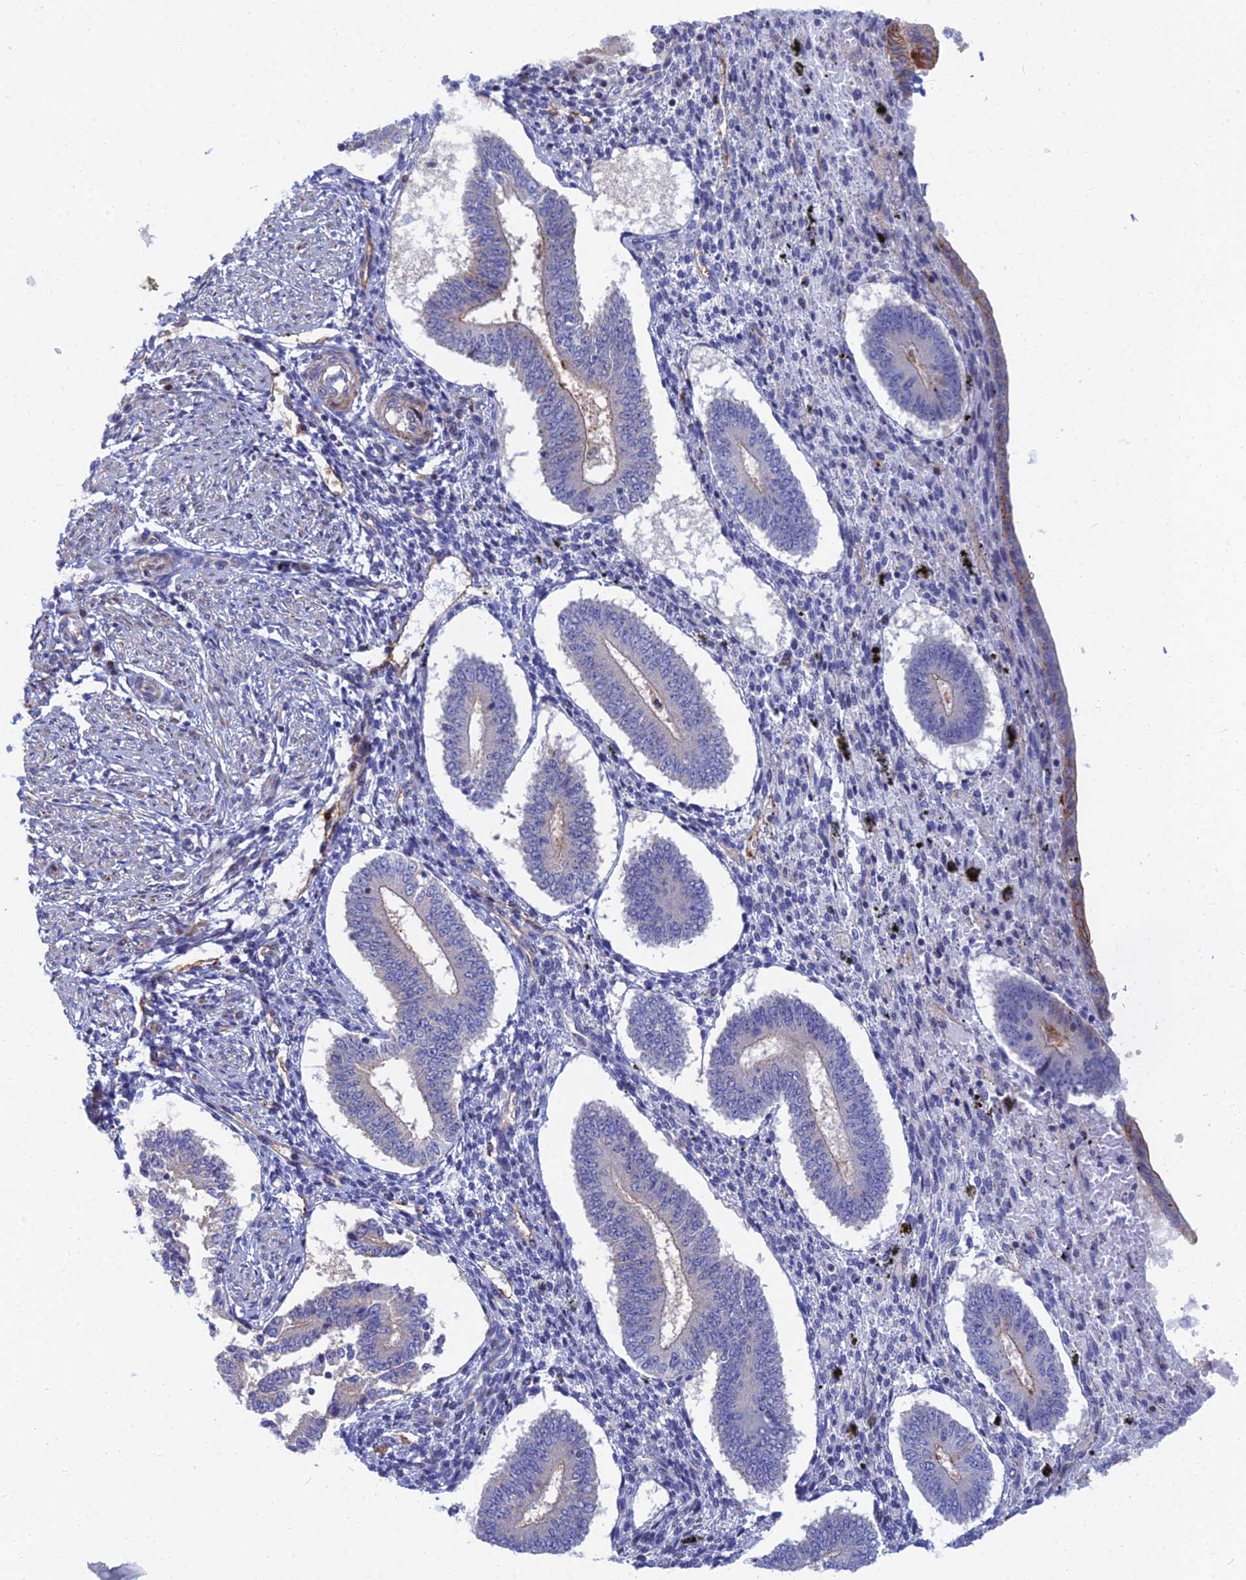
{"staining": {"intensity": "negative", "quantity": "none", "location": "none"}, "tissue": "endometrium", "cell_type": "Cells in endometrial stroma", "image_type": "normal", "snomed": [{"axis": "morphology", "description": "Normal tissue, NOS"}, {"axis": "topography", "description": "Endometrium"}], "caption": "Immunohistochemical staining of unremarkable human endometrium reveals no significant staining in cells in endometrial stroma.", "gene": "TRIM43B", "patient": {"sex": "female", "age": 42}}